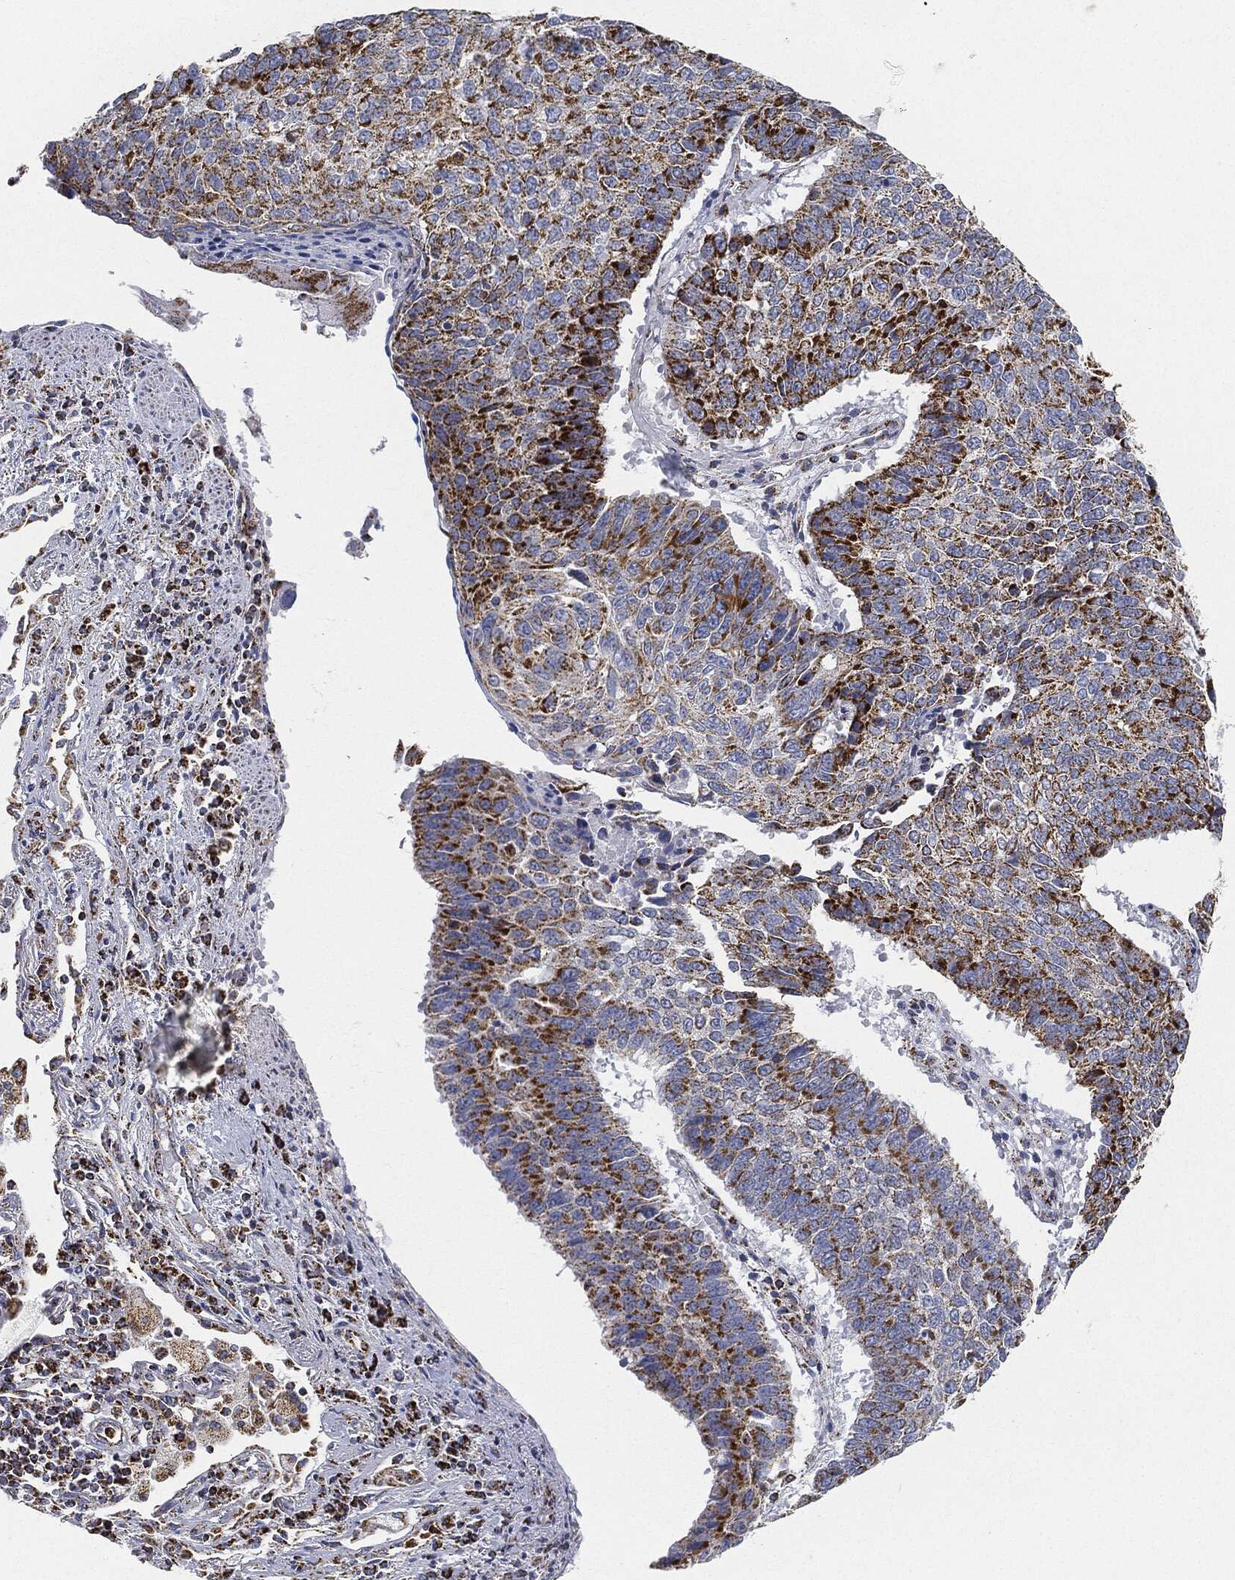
{"staining": {"intensity": "strong", "quantity": ">75%", "location": "cytoplasmic/membranous"}, "tissue": "lung cancer", "cell_type": "Tumor cells", "image_type": "cancer", "snomed": [{"axis": "morphology", "description": "Squamous cell carcinoma, NOS"}, {"axis": "topography", "description": "Lung"}], "caption": "Immunohistochemical staining of human lung cancer reveals high levels of strong cytoplasmic/membranous protein expression in about >75% of tumor cells. The staining was performed using DAB to visualize the protein expression in brown, while the nuclei were stained in blue with hematoxylin (Magnification: 20x).", "gene": "CAPN15", "patient": {"sex": "male", "age": 73}}